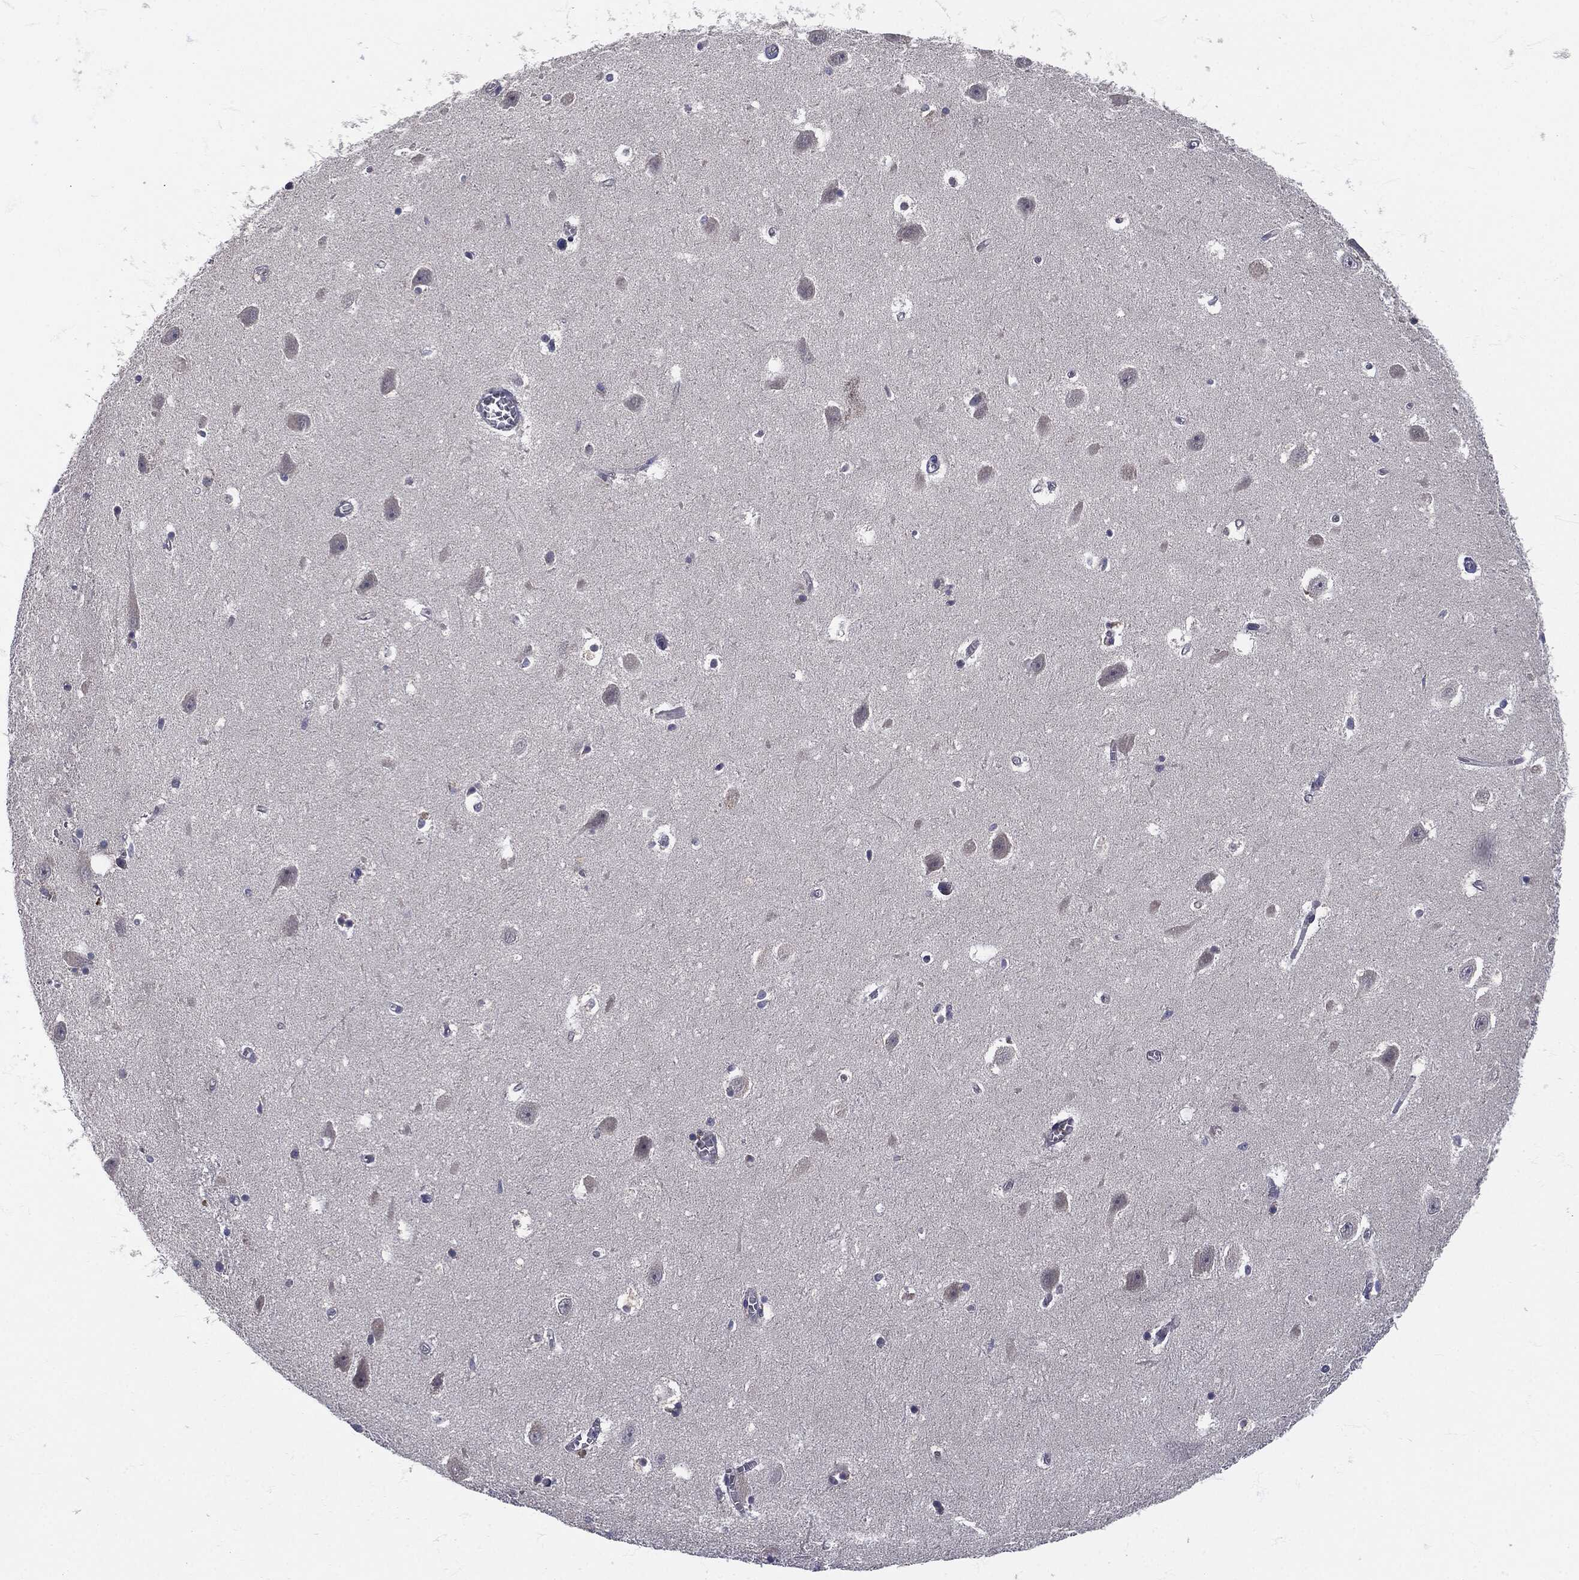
{"staining": {"intensity": "negative", "quantity": "none", "location": "none"}, "tissue": "hippocampus", "cell_type": "Glial cells", "image_type": "normal", "snomed": [{"axis": "morphology", "description": "Normal tissue, NOS"}, {"axis": "topography", "description": "Hippocampus"}], "caption": "Human hippocampus stained for a protein using immunohistochemistry reveals no expression in glial cells.", "gene": "SIGLEC9", "patient": {"sex": "female", "age": 64}}